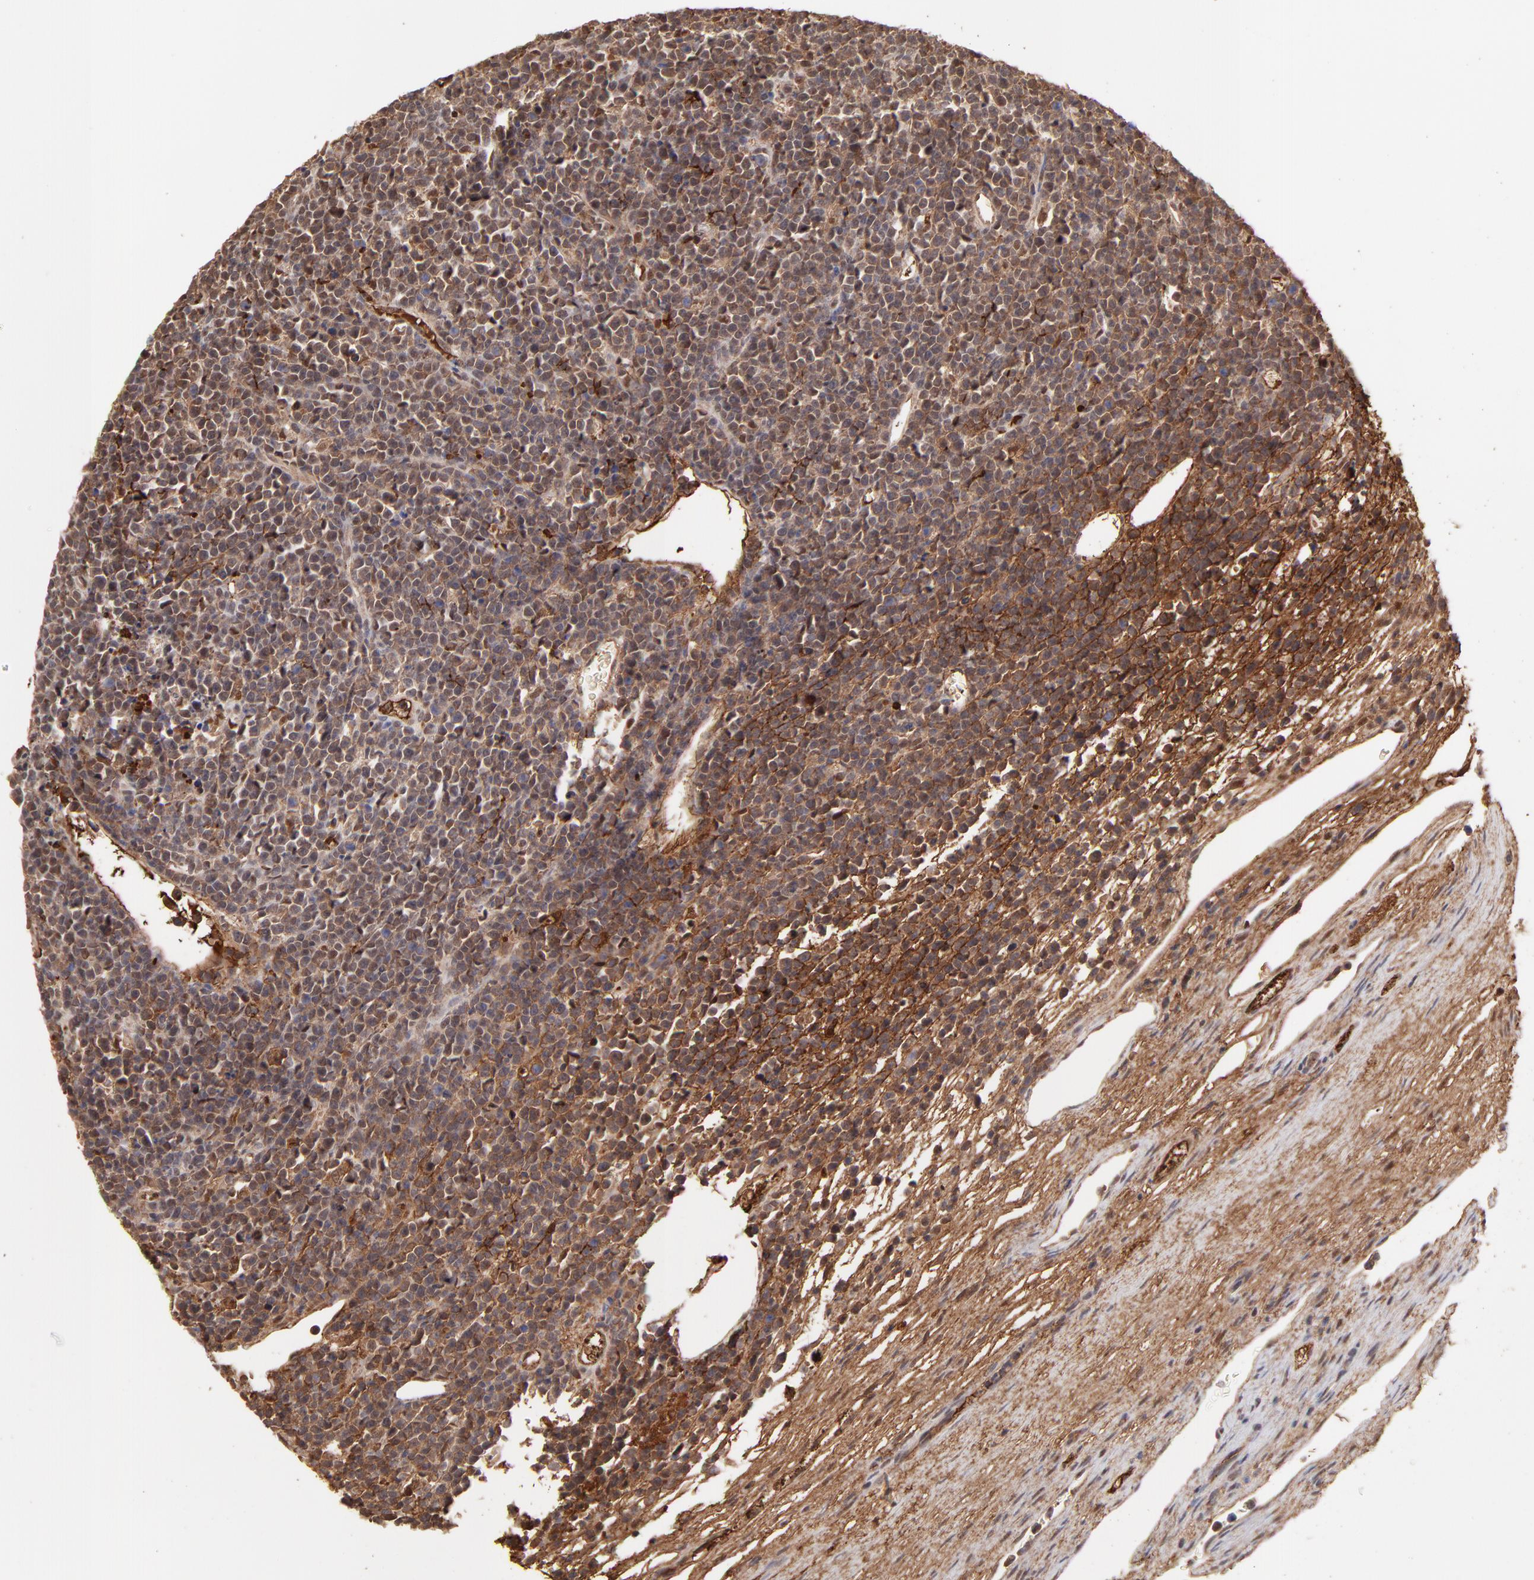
{"staining": {"intensity": "strong", "quantity": ">75%", "location": "cytoplasmic/membranous,nuclear"}, "tissue": "lymphoma", "cell_type": "Tumor cells", "image_type": "cancer", "snomed": [{"axis": "morphology", "description": "Malignant lymphoma, non-Hodgkin's type, High grade"}, {"axis": "topography", "description": "Ovary"}], "caption": "High-grade malignant lymphoma, non-Hodgkin's type tissue shows strong cytoplasmic/membranous and nuclear staining in about >75% of tumor cells", "gene": "PSMD14", "patient": {"sex": "female", "age": 56}}